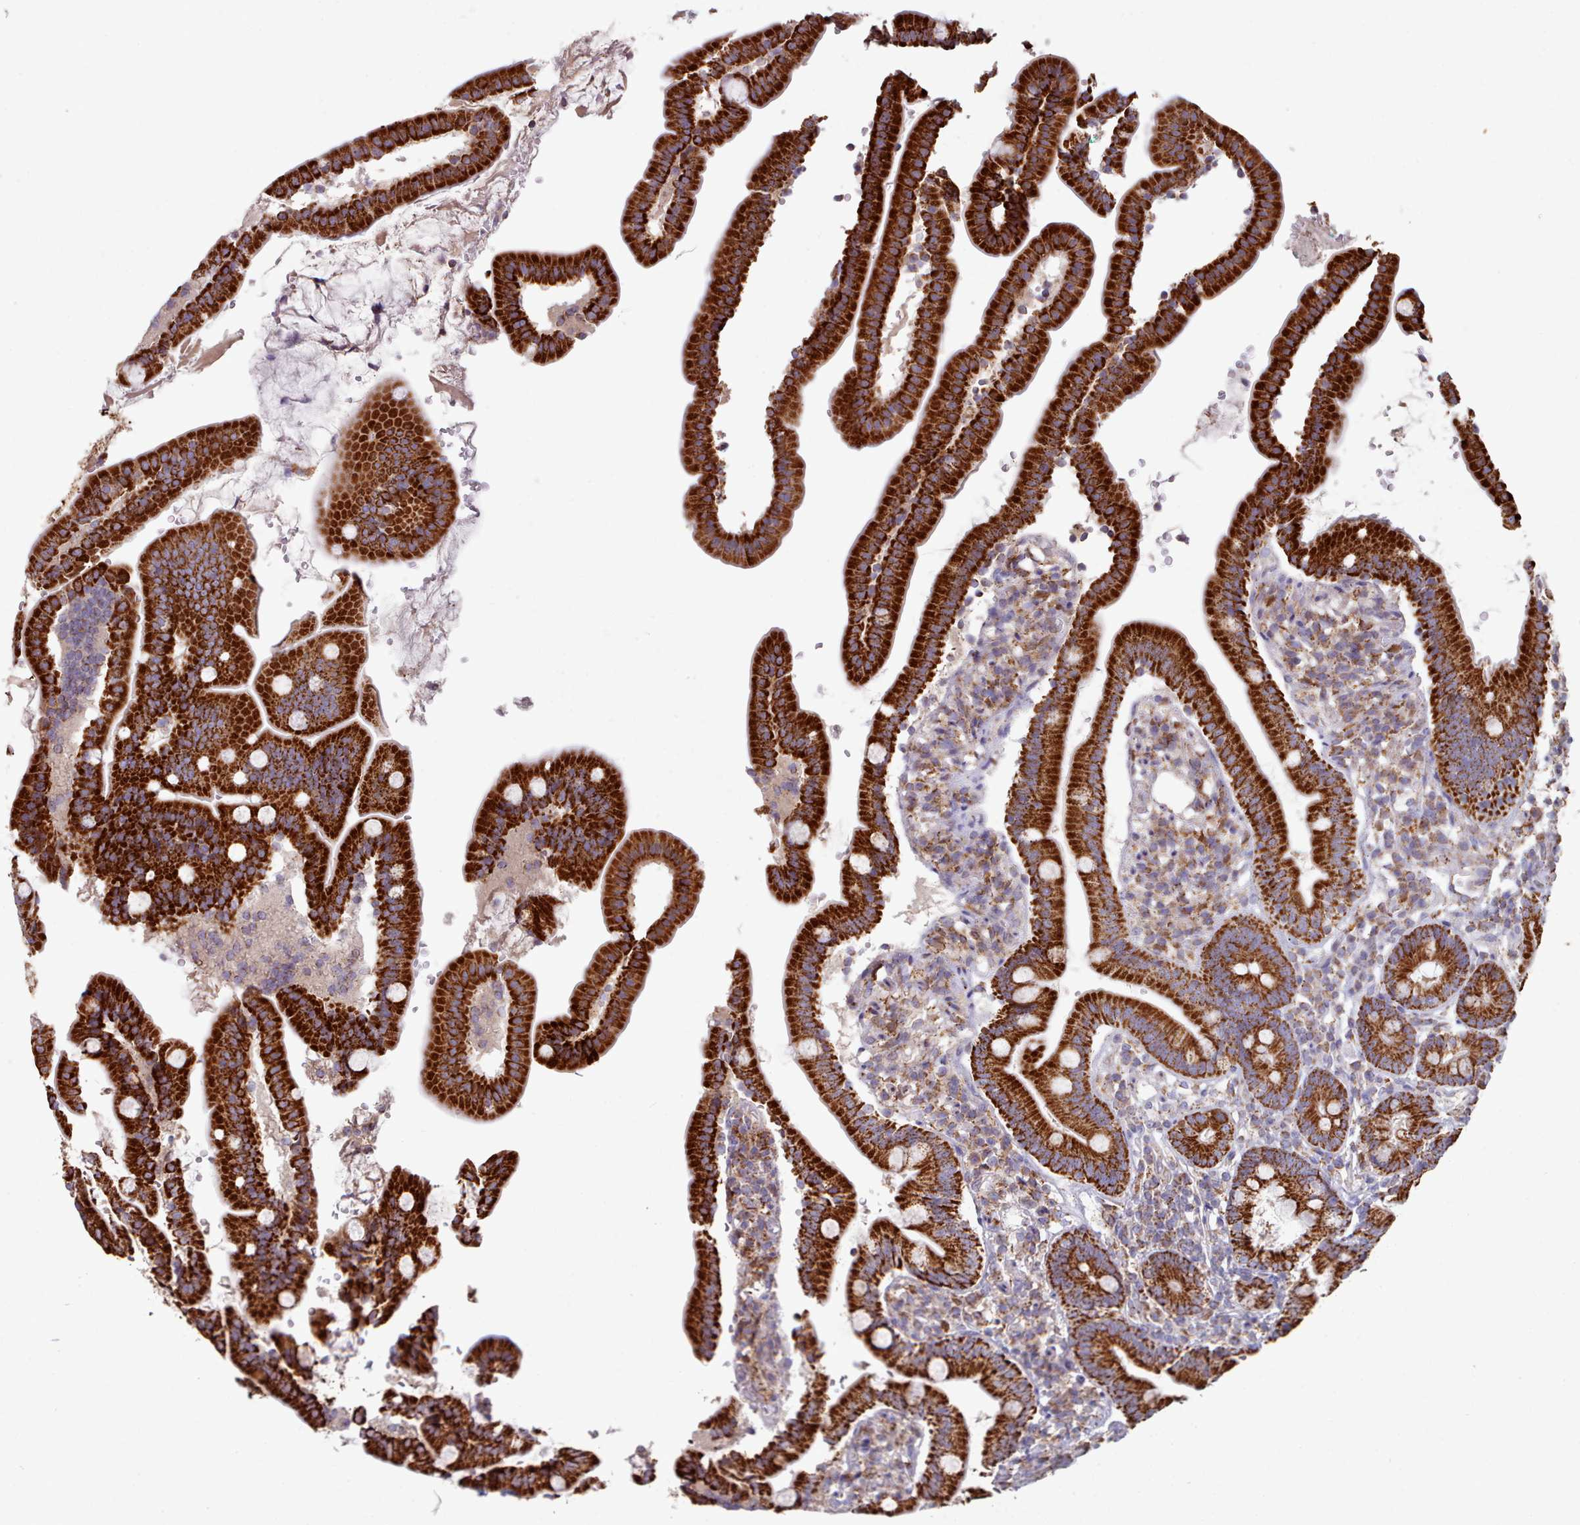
{"staining": {"intensity": "strong", "quantity": ">75%", "location": "cytoplasmic/membranous"}, "tissue": "duodenum", "cell_type": "Glandular cells", "image_type": "normal", "snomed": [{"axis": "morphology", "description": "Normal tissue, NOS"}, {"axis": "topography", "description": "Duodenum"}], "caption": "Duodenum stained with a protein marker demonstrates strong staining in glandular cells.", "gene": "HSDL2", "patient": {"sex": "female", "age": 67}}